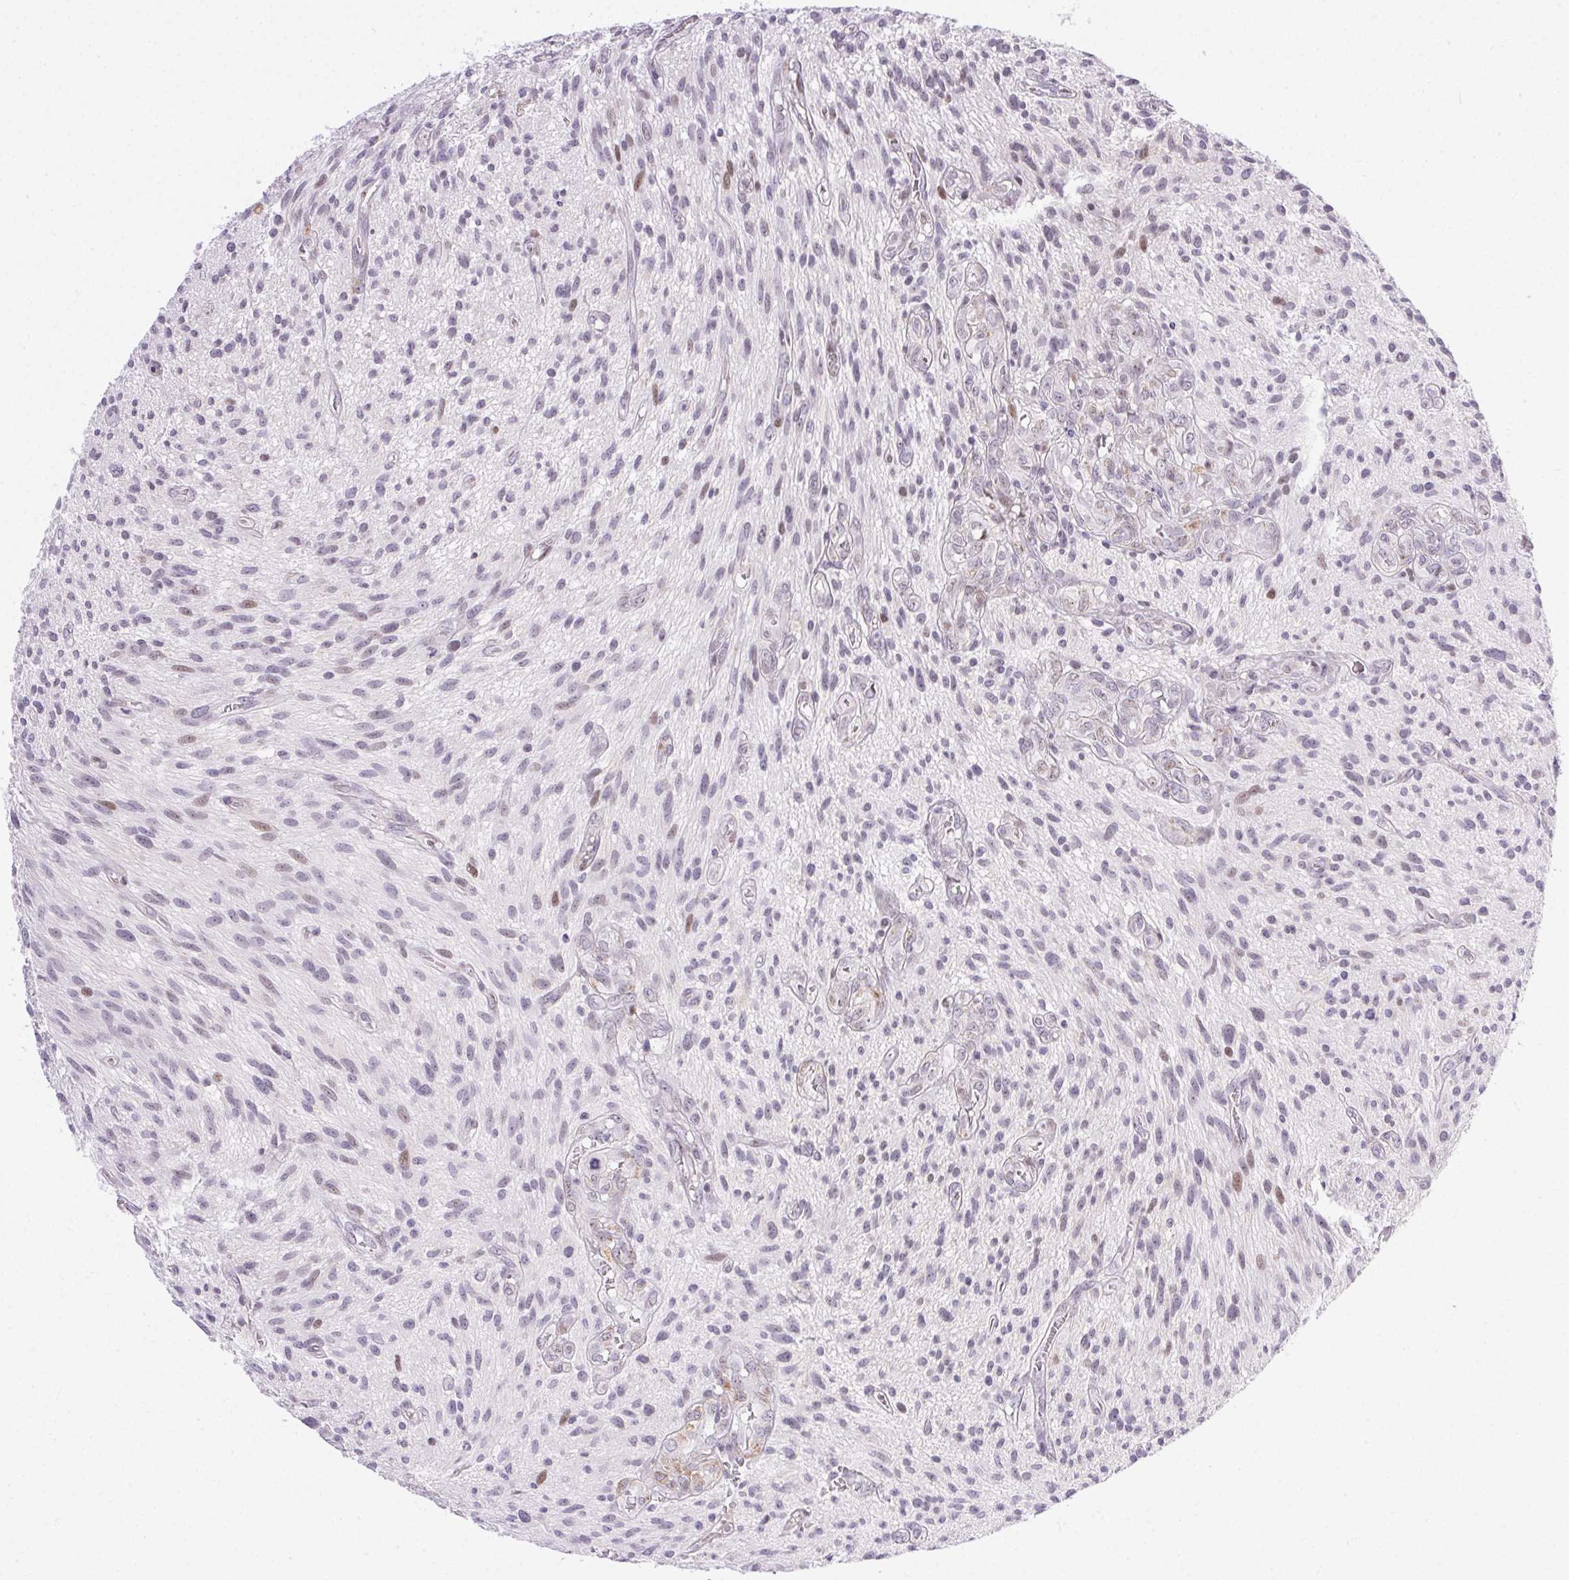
{"staining": {"intensity": "weak", "quantity": "<25%", "location": "nuclear"}, "tissue": "glioma", "cell_type": "Tumor cells", "image_type": "cancer", "snomed": [{"axis": "morphology", "description": "Glioma, malignant, High grade"}, {"axis": "topography", "description": "Brain"}], "caption": "Immunohistochemistry of human malignant glioma (high-grade) shows no positivity in tumor cells.", "gene": "PDZD2", "patient": {"sex": "male", "age": 75}}